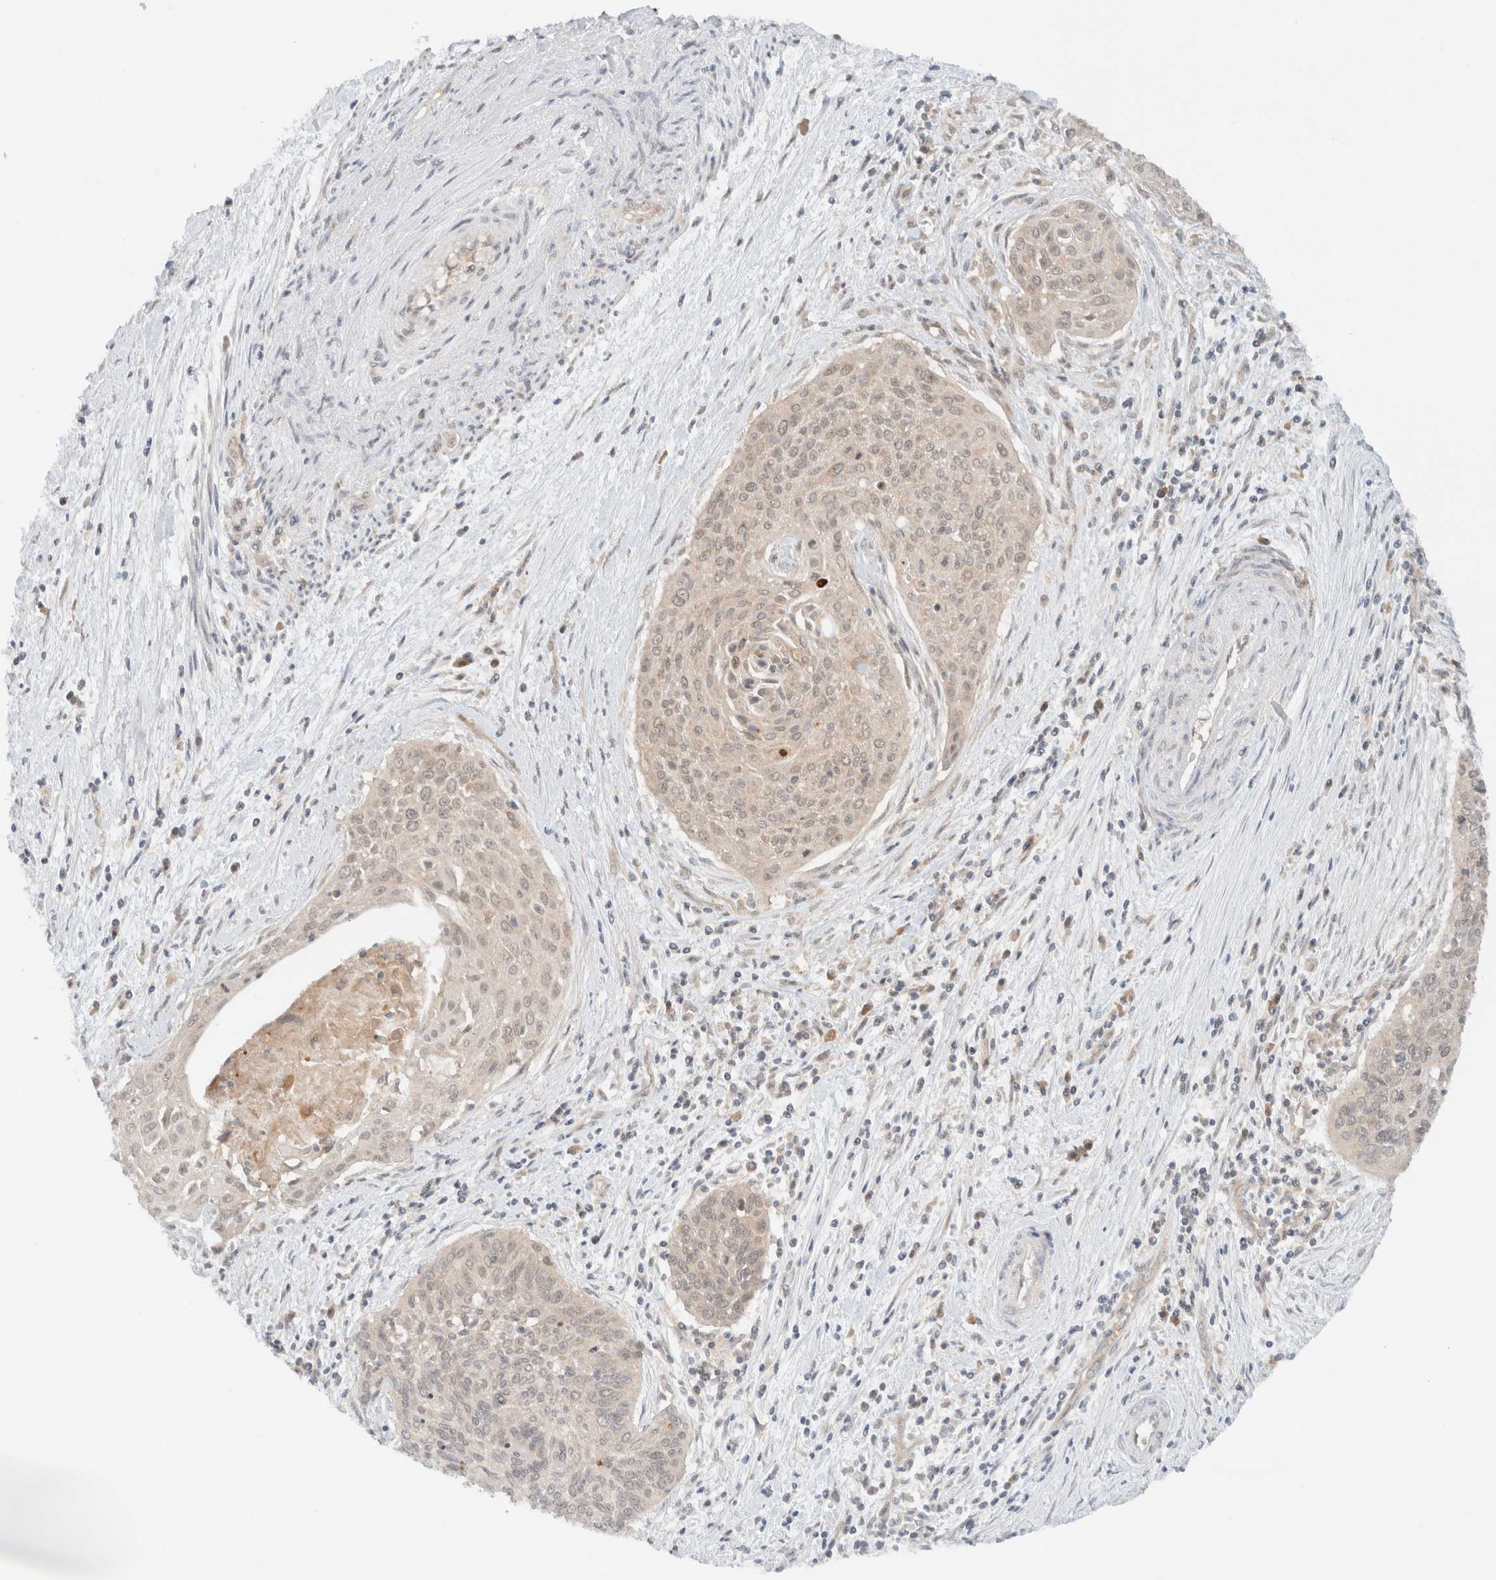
{"staining": {"intensity": "weak", "quantity": "25%-75%", "location": "cytoplasmic/membranous,nuclear"}, "tissue": "cervical cancer", "cell_type": "Tumor cells", "image_type": "cancer", "snomed": [{"axis": "morphology", "description": "Squamous cell carcinoma, NOS"}, {"axis": "topography", "description": "Cervix"}], "caption": "Immunohistochemistry (IHC) image of cervical squamous cell carcinoma stained for a protein (brown), which shows low levels of weak cytoplasmic/membranous and nuclear positivity in about 25%-75% of tumor cells.", "gene": "ARFGEF2", "patient": {"sex": "female", "age": 55}}